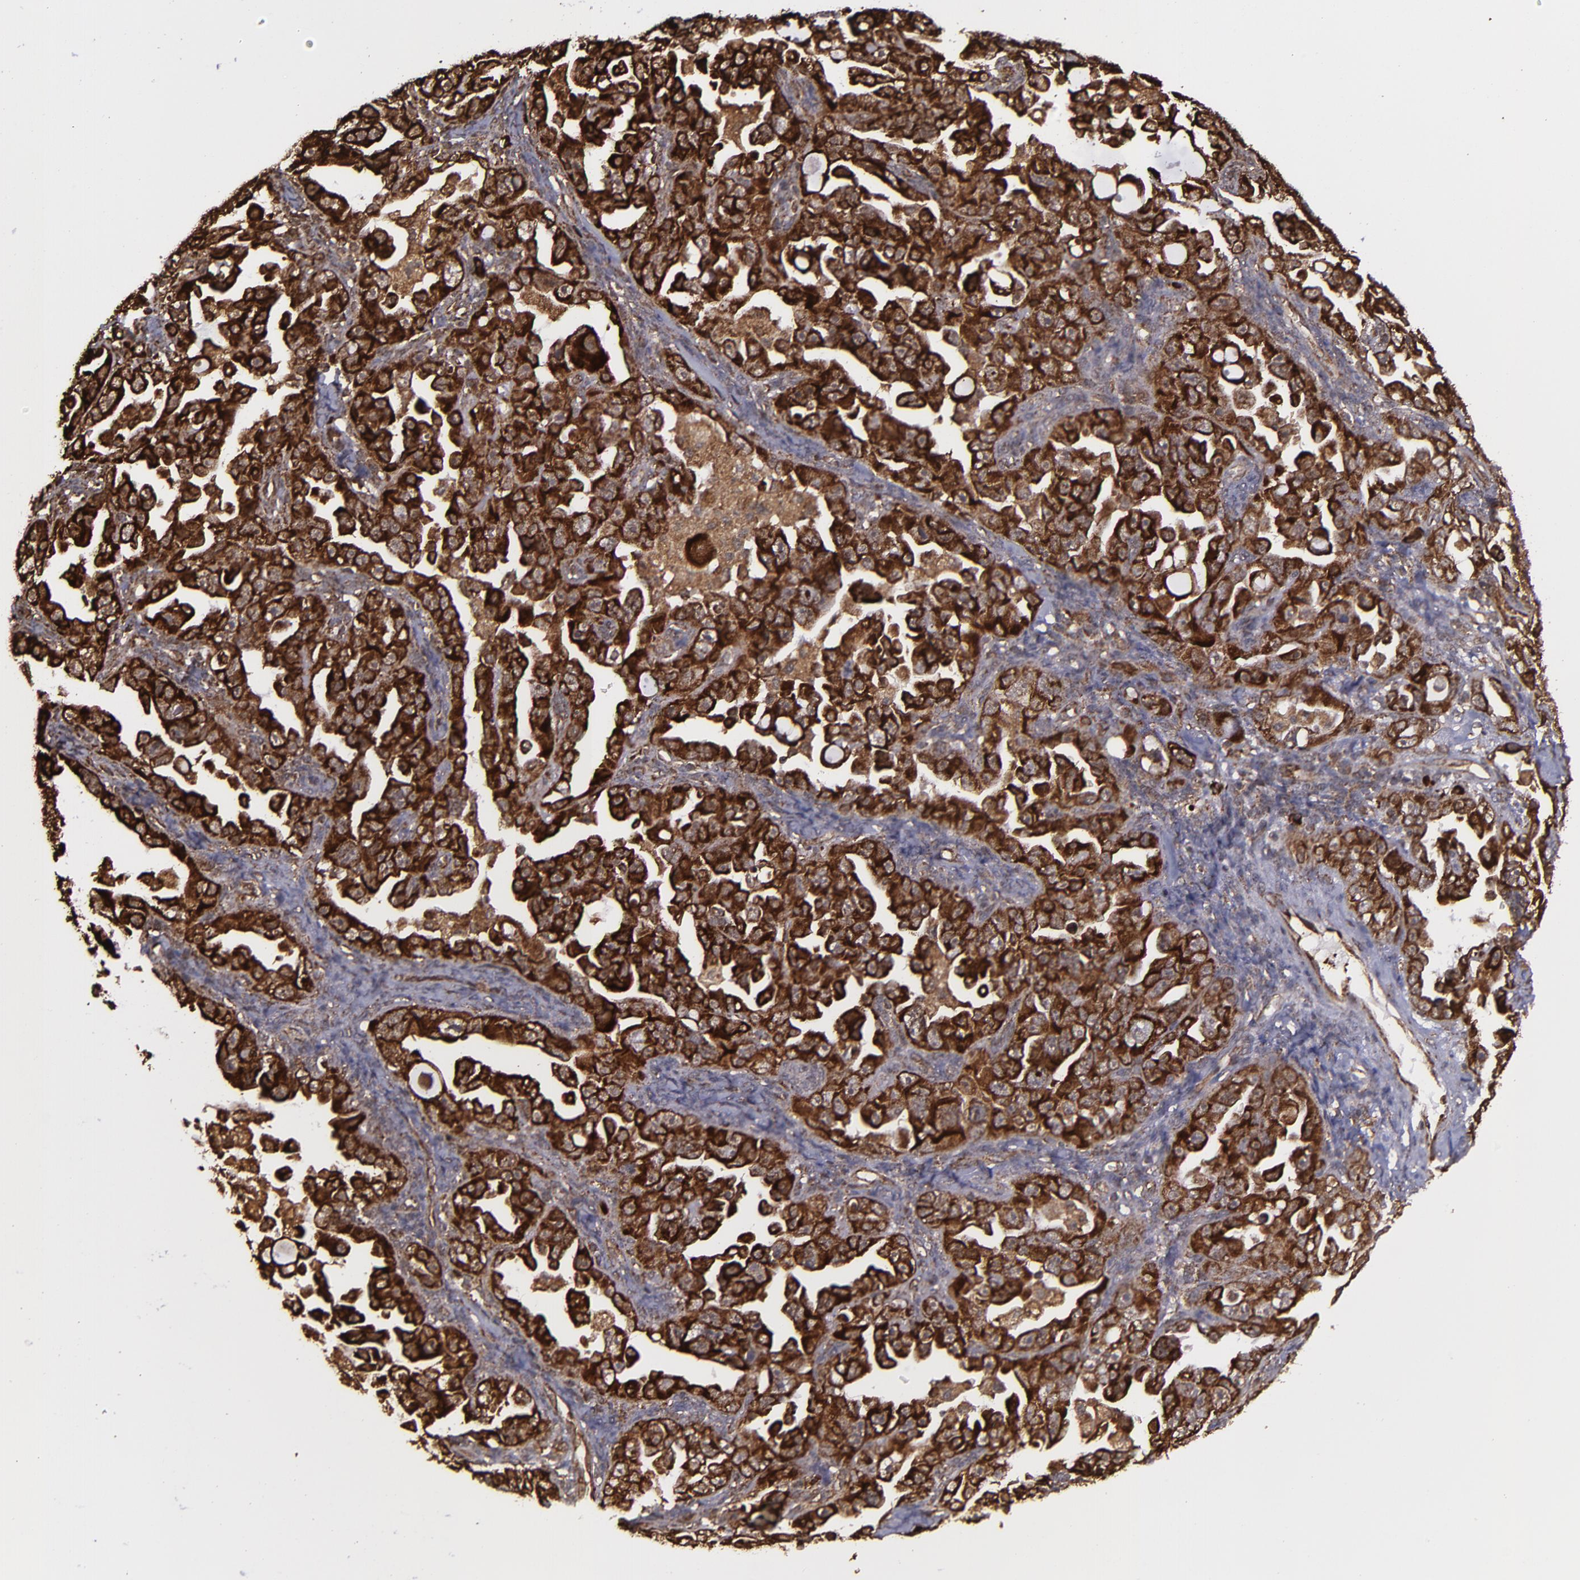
{"staining": {"intensity": "strong", "quantity": ">75%", "location": "cytoplasmic/membranous,nuclear"}, "tissue": "ovarian cancer", "cell_type": "Tumor cells", "image_type": "cancer", "snomed": [{"axis": "morphology", "description": "Cystadenocarcinoma, serous, NOS"}, {"axis": "topography", "description": "Ovary"}], "caption": "Ovarian cancer was stained to show a protein in brown. There is high levels of strong cytoplasmic/membranous and nuclear staining in about >75% of tumor cells.", "gene": "EIF4ENIF1", "patient": {"sex": "female", "age": 66}}